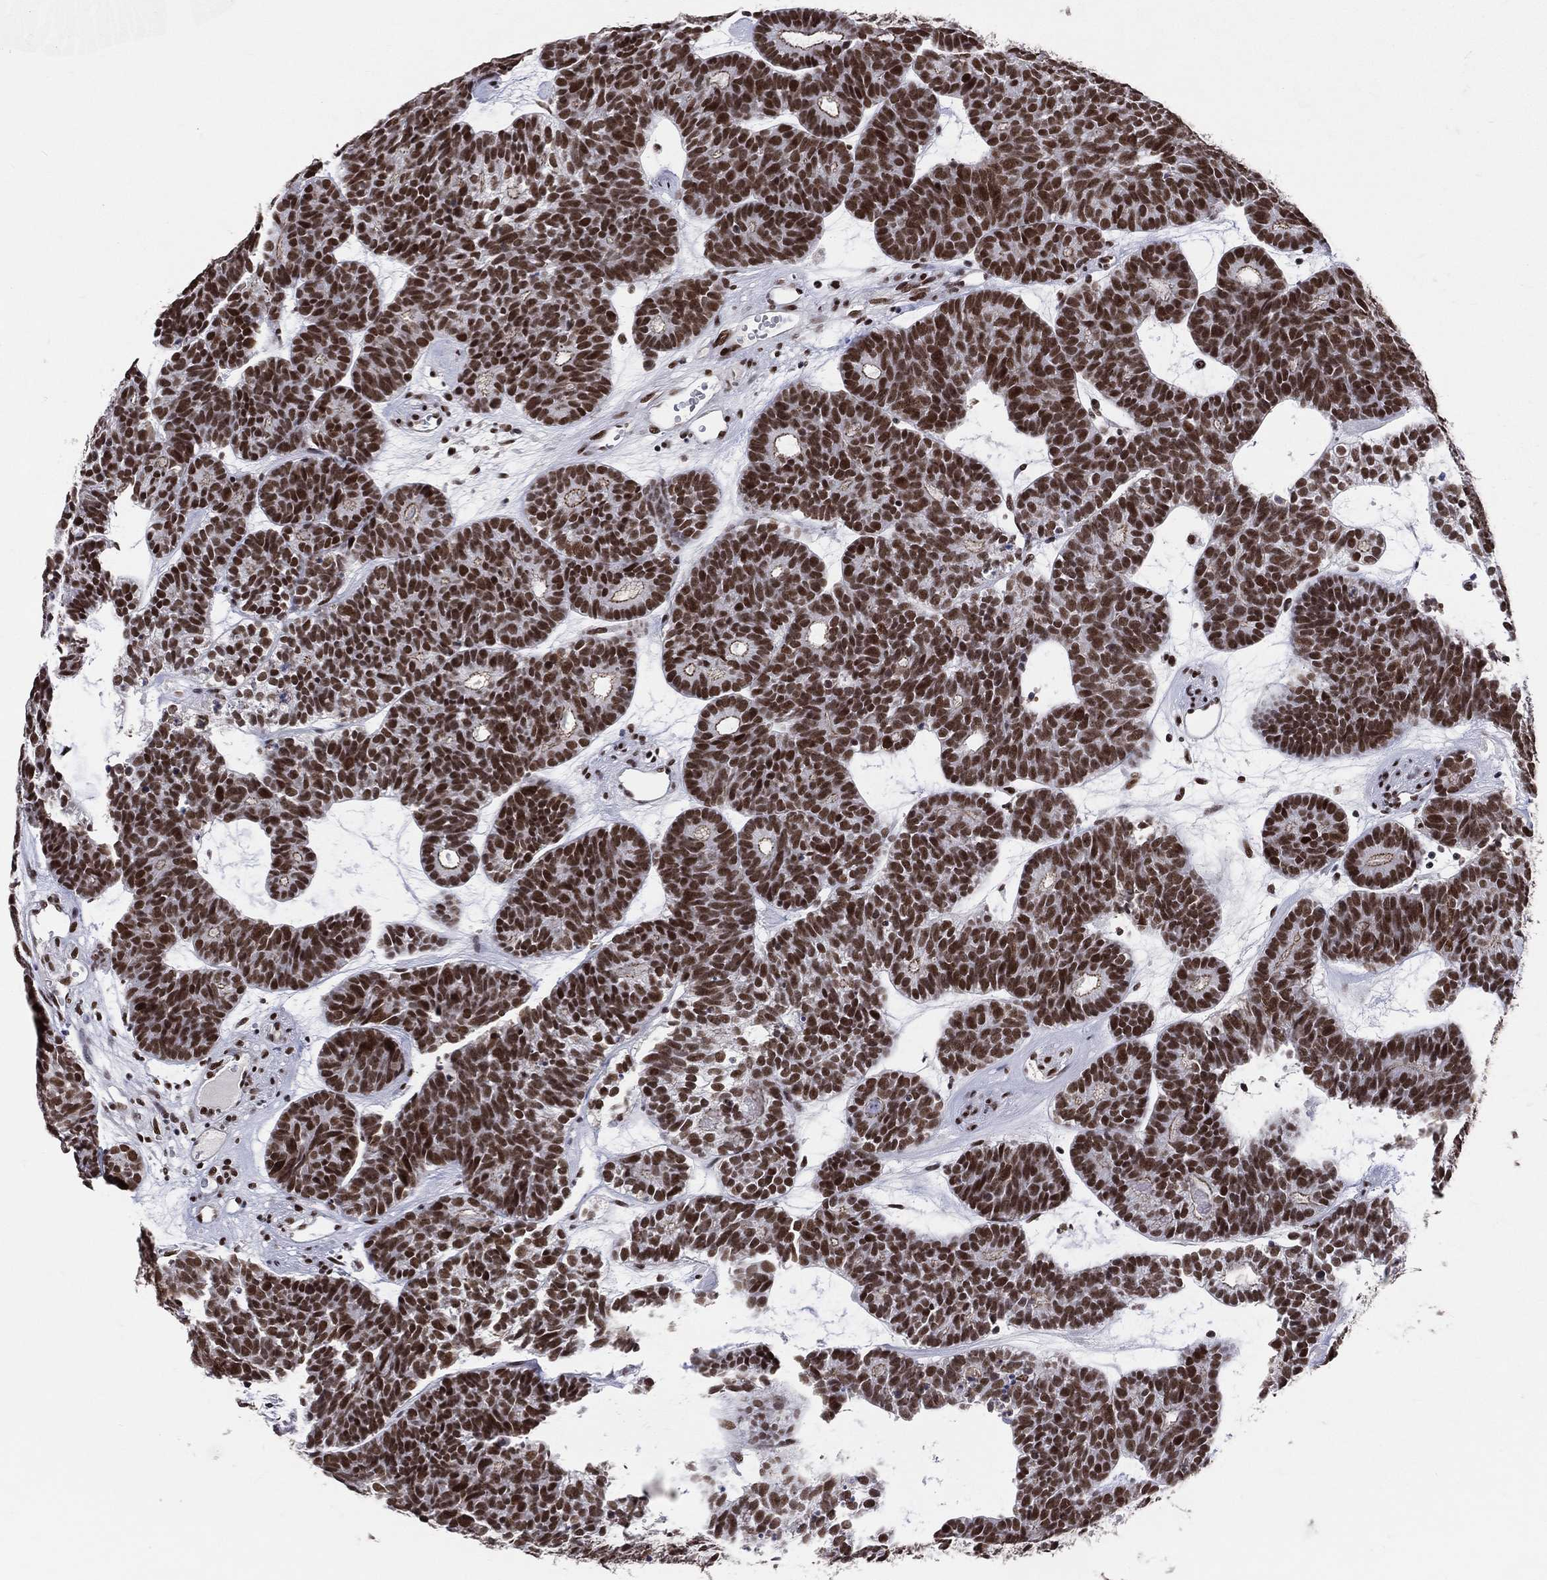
{"staining": {"intensity": "strong", "quantity": ">75%", "location": "nuclear"}, "tissue": "head and neck cancer", "cell_type": "Tumor cells", "image_type": "cancer", "snomed": [{"axis": "morphology", "description": "Adenocarcinoma, NOS"}, {"axis": "topography", "description": "Head-Neck"}], "caption": "Protein expression analysis of human head and neck adenocarcinoma reveals strong nuclear expression in approximately >75% of tumor cells. (DAB (3,3'-diaminobenzidine) IHC, brown staining for protein, blue staining for nuclei).", "gene": "CDK7", "patient": {"sex": "female", "age": 81}}